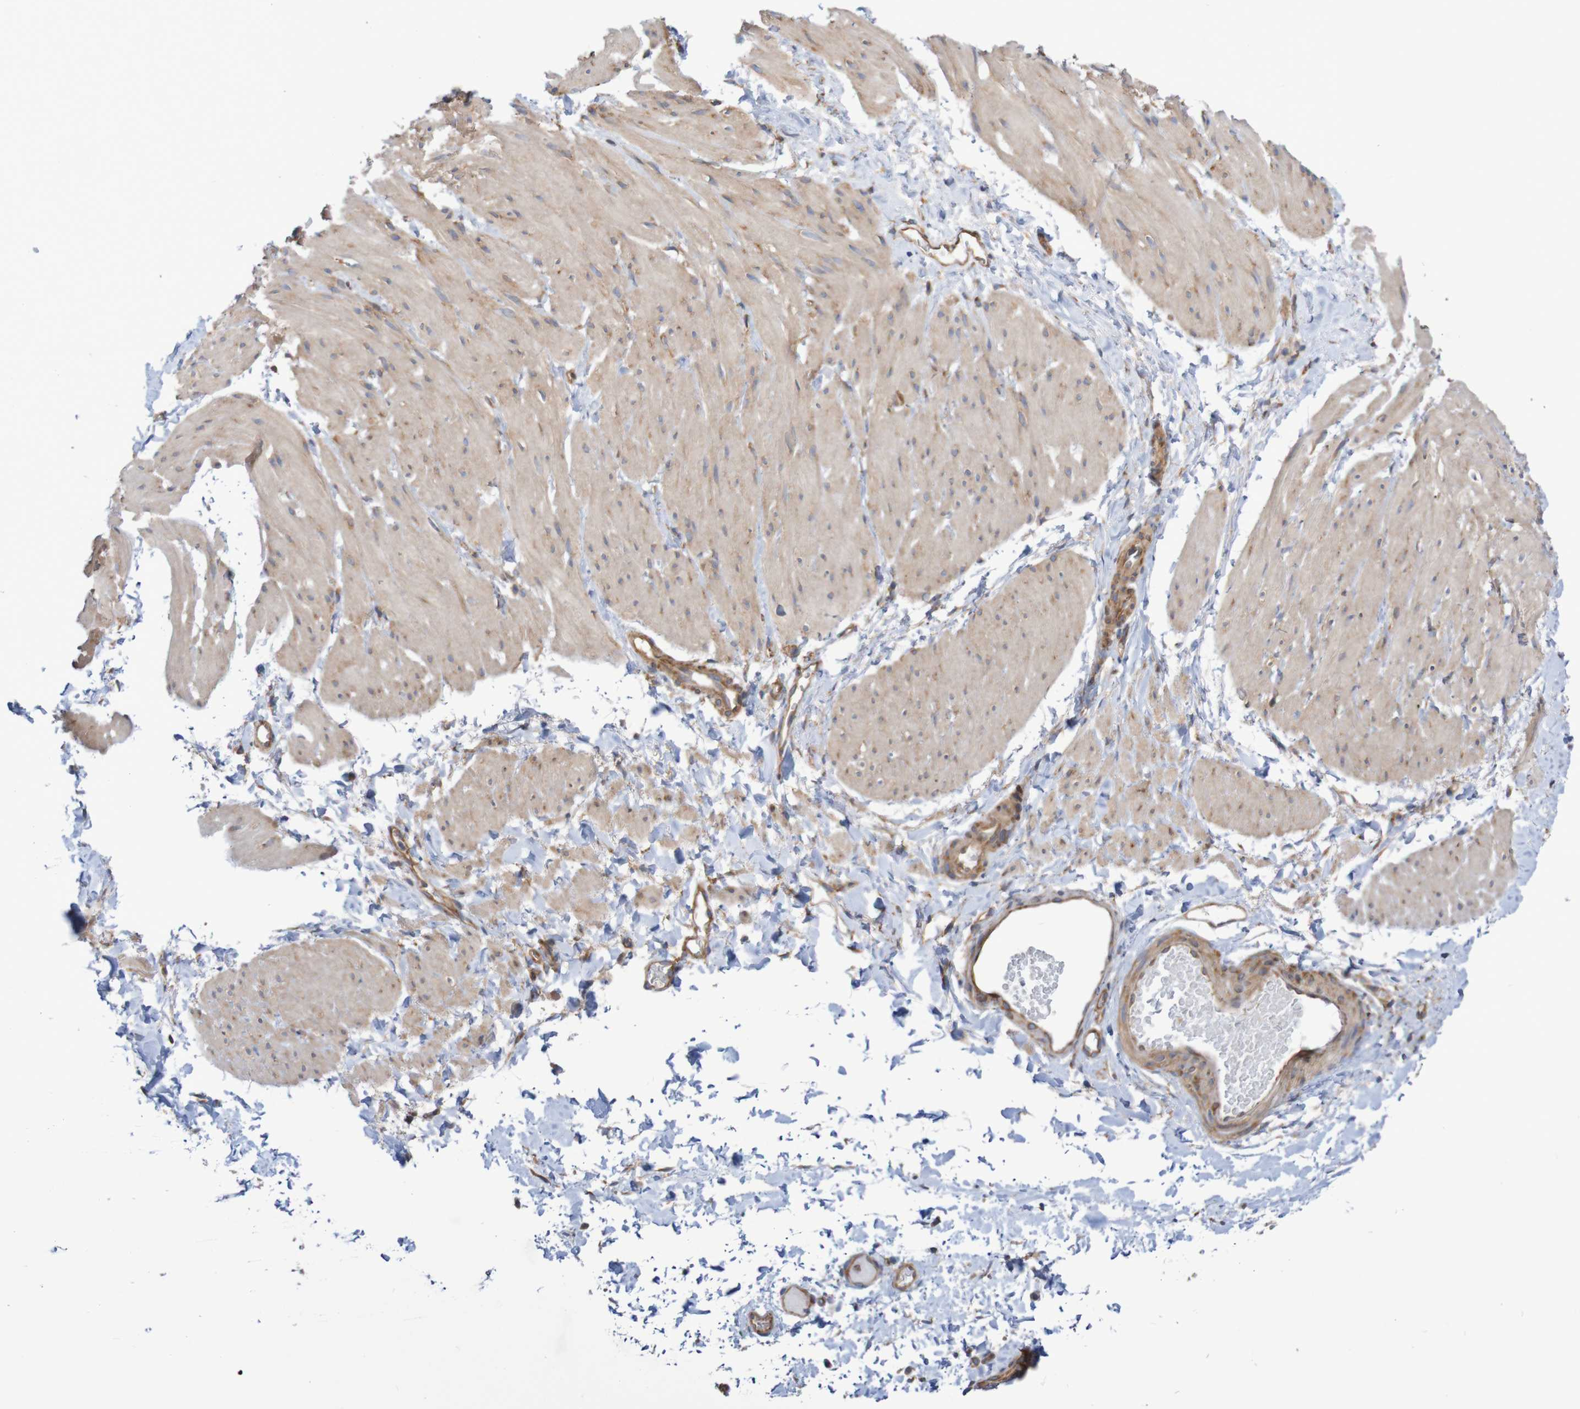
{"staining": {"intensity": "weak", "quantity": ">75%", "location": "cytoplasmic/membranous"}, "tissue": "smooth muscle", "cell_type": "Smooth muscle cells", "image_type": "normal", "snomed": [{"axis": "morphology", "description": "Normal tissue, NOS"}, {"axis": "topography", "description": "Smooth muscle"}], "caption": "A brown stain highlights weak cytoplasmic/membranous positivity of a protein in smooth muscle cells of normal human smooth muscle.", "gene": "LRRC47", "patient": {"sex": "male", "age": 16}}